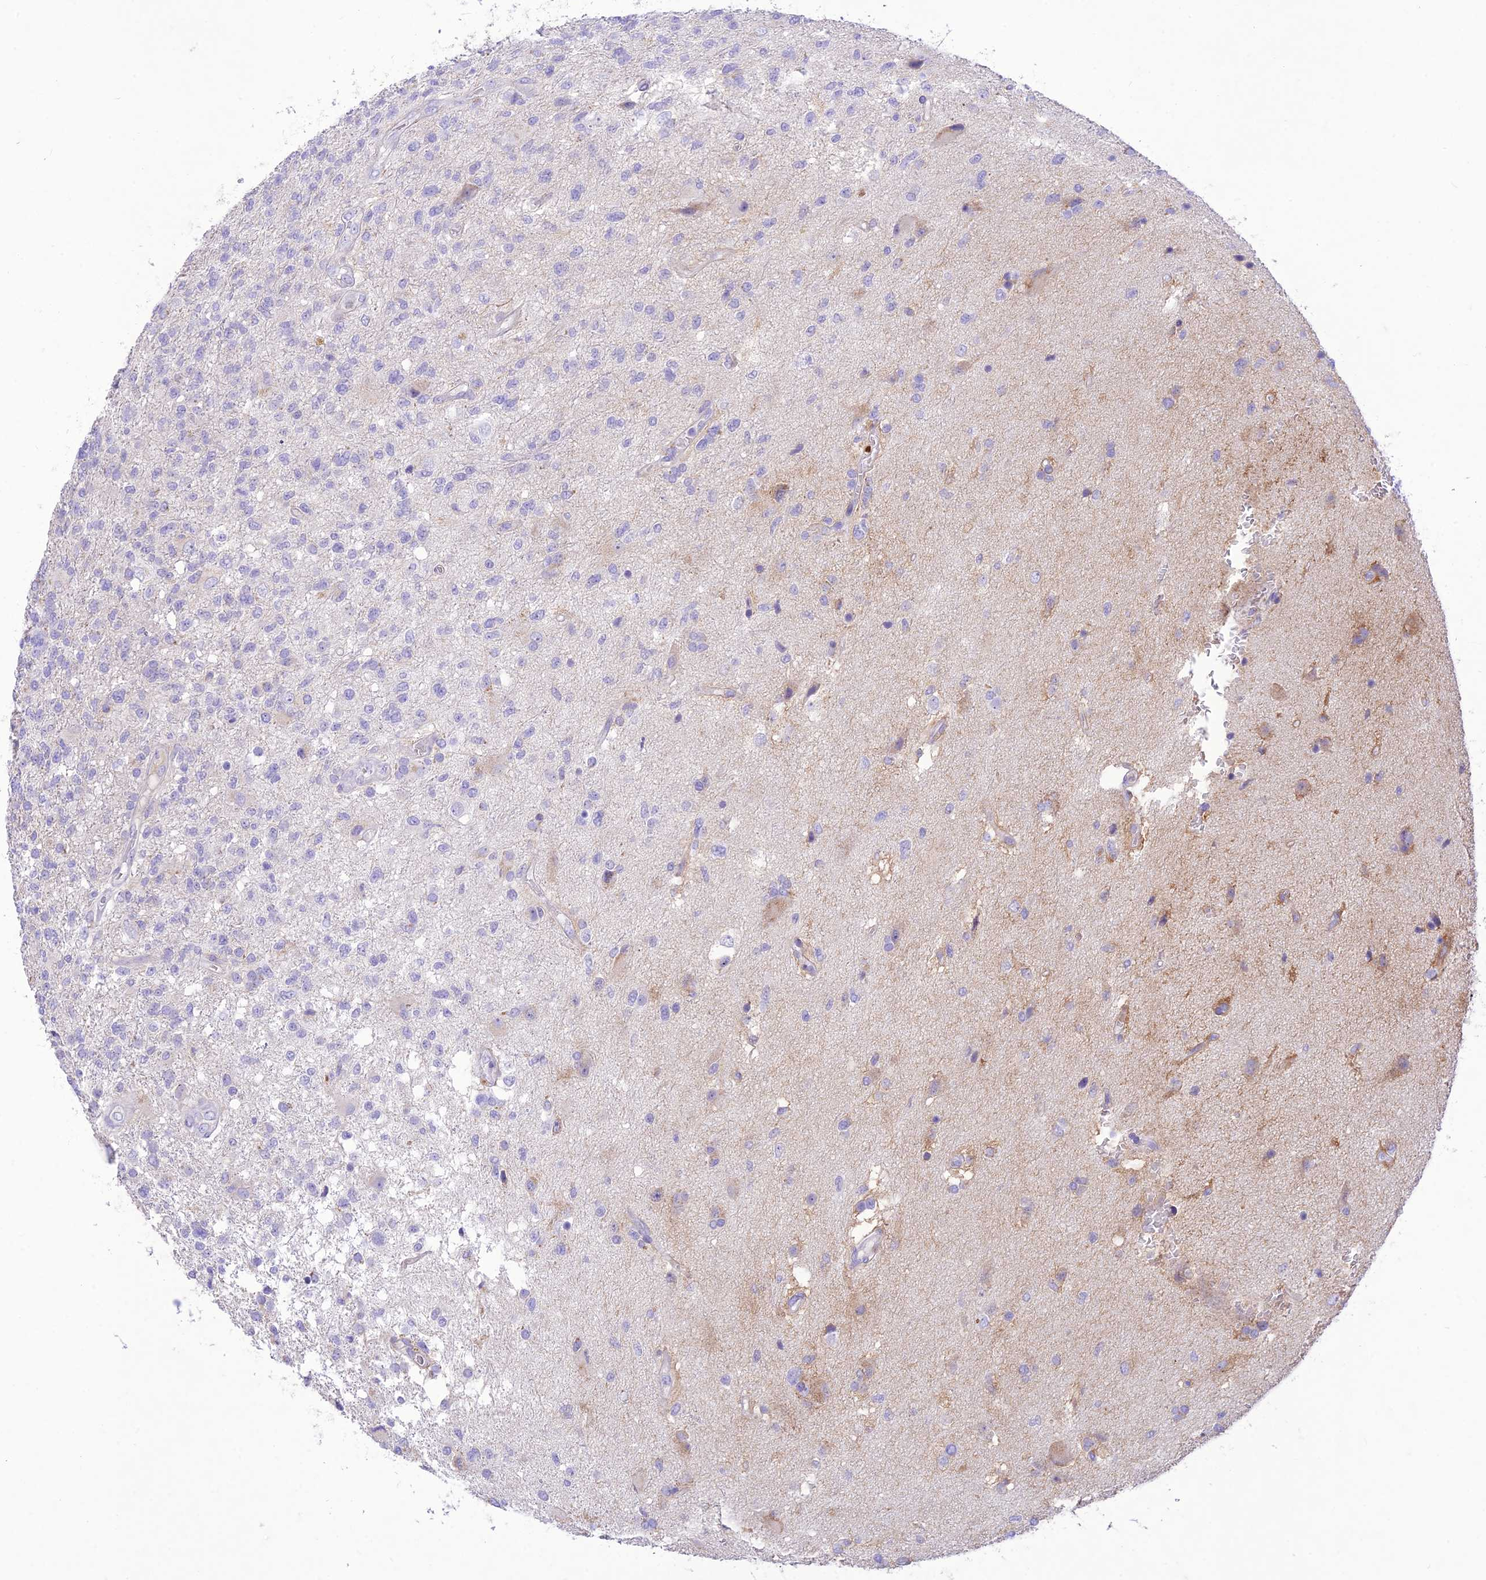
{"staining": {"intensity": "negative", "quantity": "none", "location": "none"}, "tissue": "glioma", "cell_type": "Tumor cells", "image_type": "cancer", "snomed": [{"axis": "morphology", "description": "Glioma, malignant, High grade"}, {"axis": "topography", "description": "Brain"}], "caption": "This is an immunohistochemistry (IHC) histopathology image of glioma. There is no positivity in tumor cells.", "gene": "SLC13A5", "patient": {"sex": "male", "age": 56}}